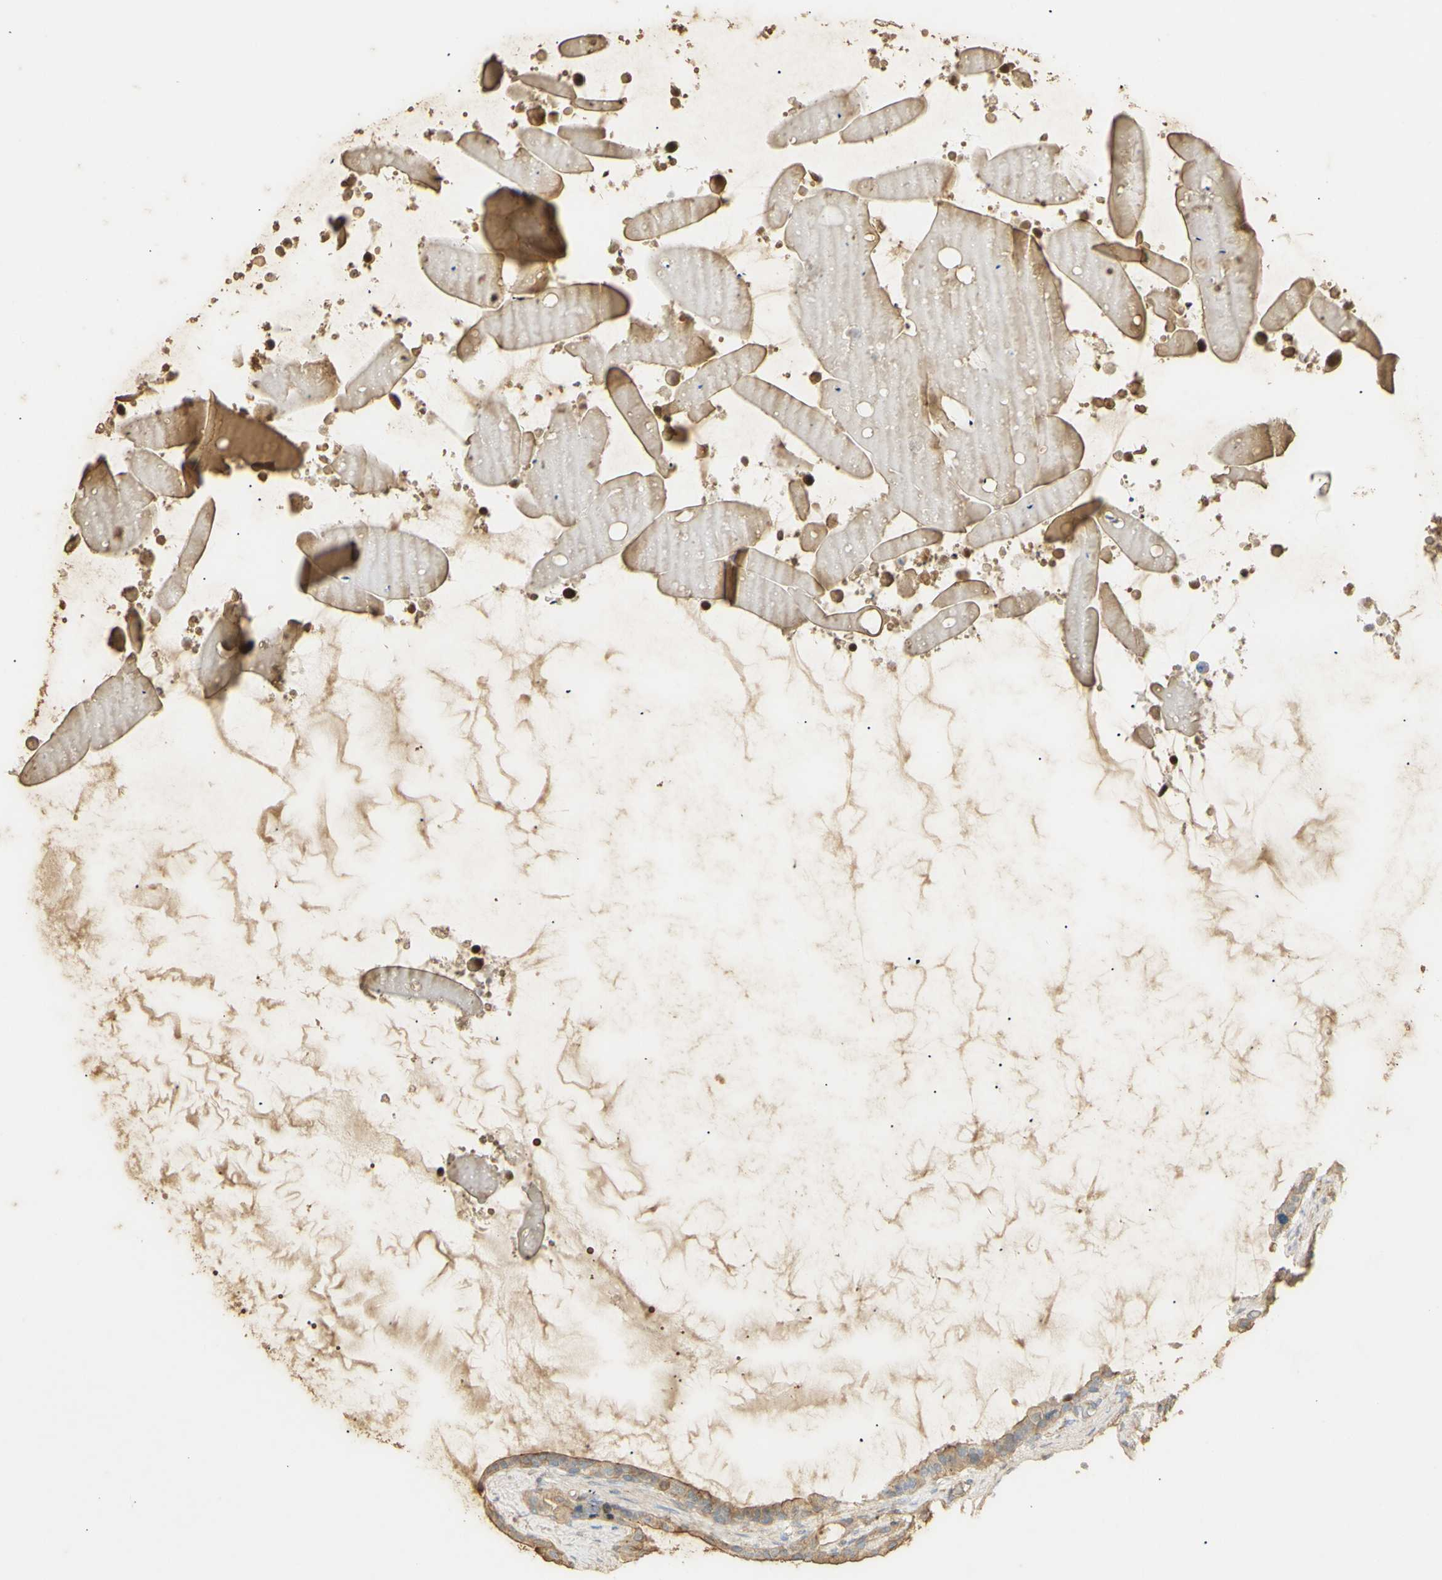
{"staining": {"intensity": "moderate", "quantity": ">75%", "location": "cytoplasmic/membranous"}, "tissue": "seminal vesicle", "cell_type": "Glandular cells", "image_type": "normal", "snomed": [{"axis": "morphology", "description": "Normal tissue, NOS"}, {"axis": "topography", "description": "Seminal veicle"}], "caption": "Immunohistochemistry (IHC) image of unremarkable human seminal vesicle stained for a protein (brown), which reveals medium levels of moderate cytoplasmic/membranous expression in approximately >75% of glandular cells.", "gene": "KCNE4", "patient": {"sex": "male", "age": 46}}